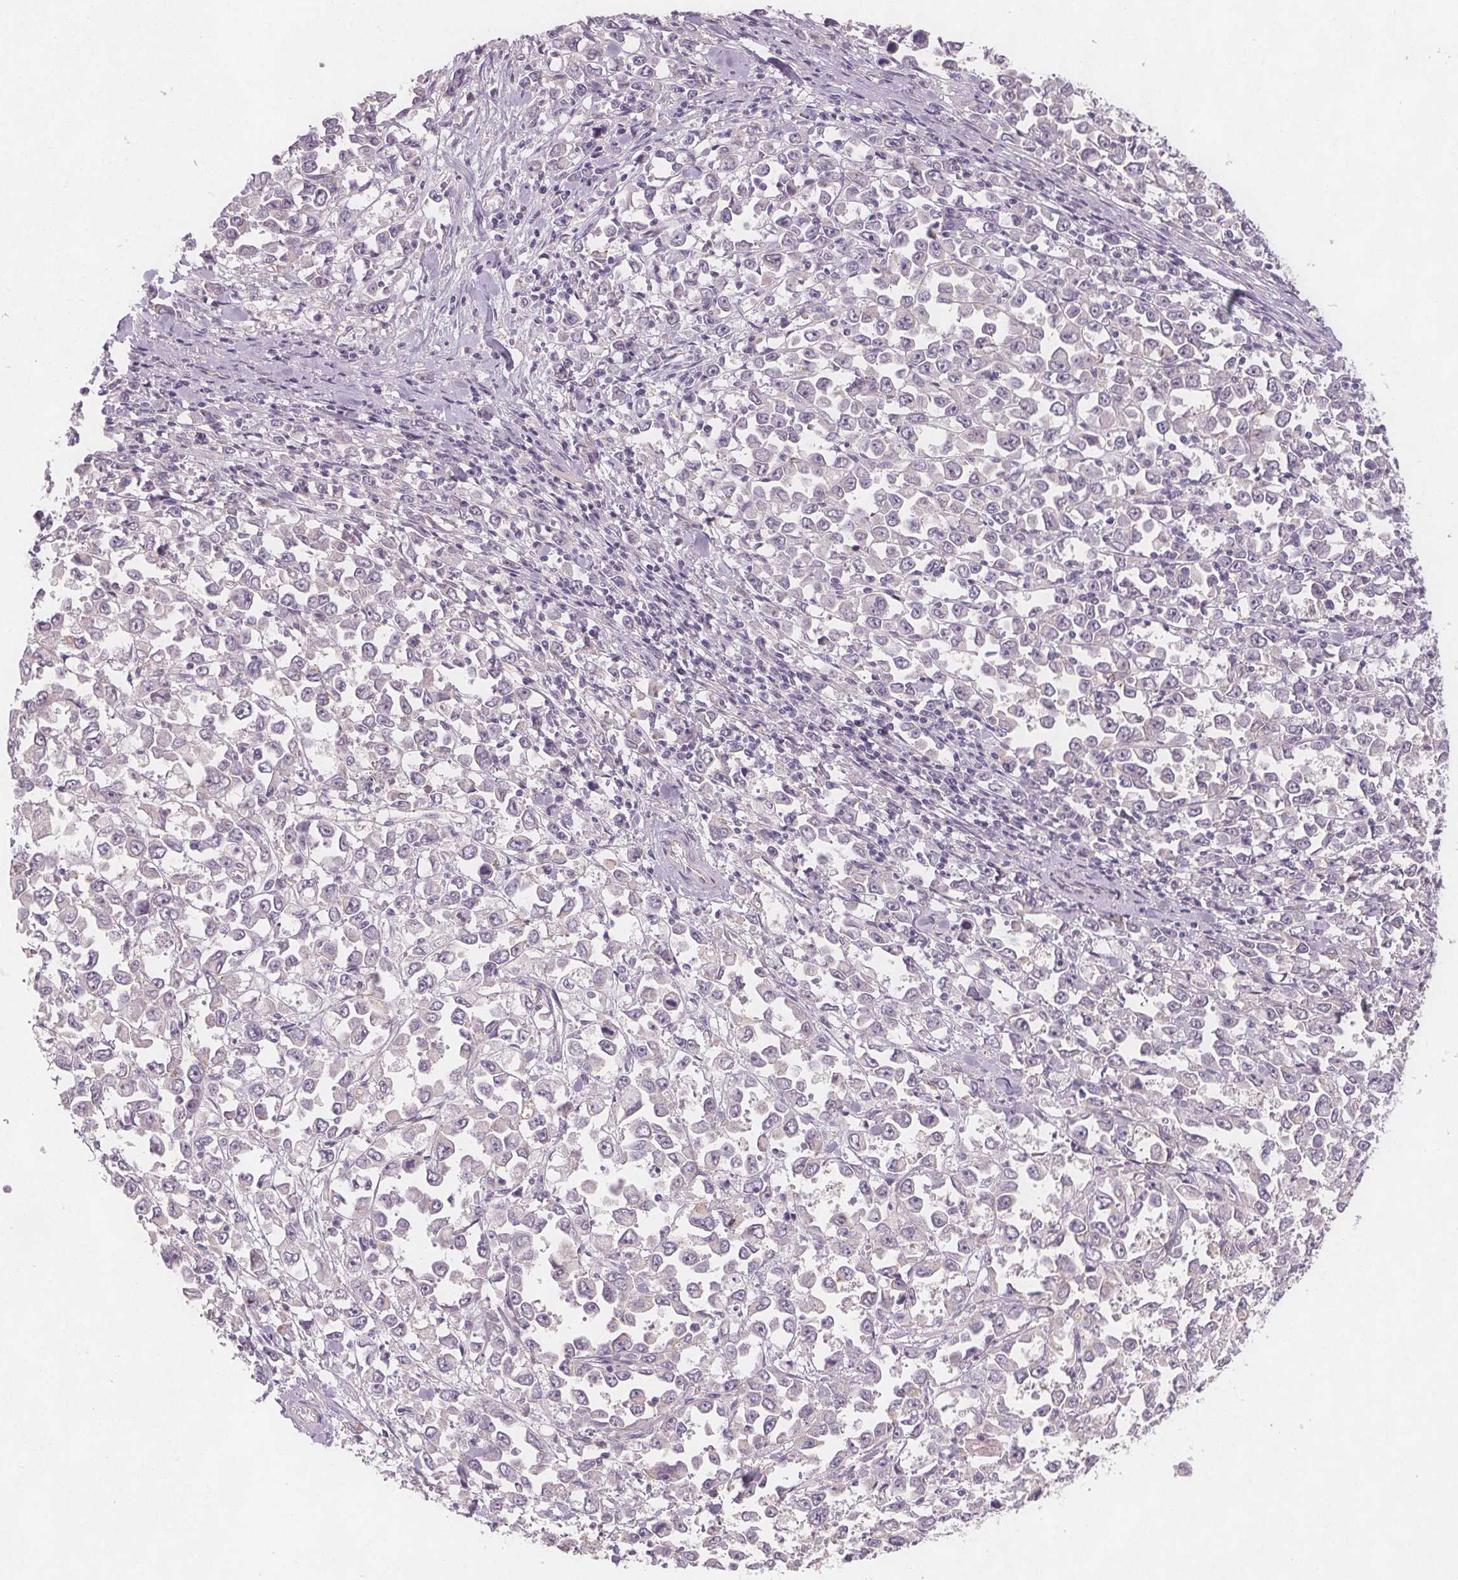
{"staining": {"intensity": "negative", "quantity": "none", "location": "none"}, "tissue": "stomach cancer", "cell_type": "Tumor cells", "image_type": "cancer", "snomed": [{"axis": "morphology", "description": "Adenocarcinoma, NOS"}, {"axis": "topography", "description": "Stomach, upper"}], "caption": "Tumor cells show no significant protein expression in adenocarcinoma (stomach). The staining was performed using DAB to visualize the protein expression in brown, while the nuclei were stained in blue with hematoxylin (Magnification: 20x).", "gene": "VNN1", "patient": {"sex": "male", "age": 70}}